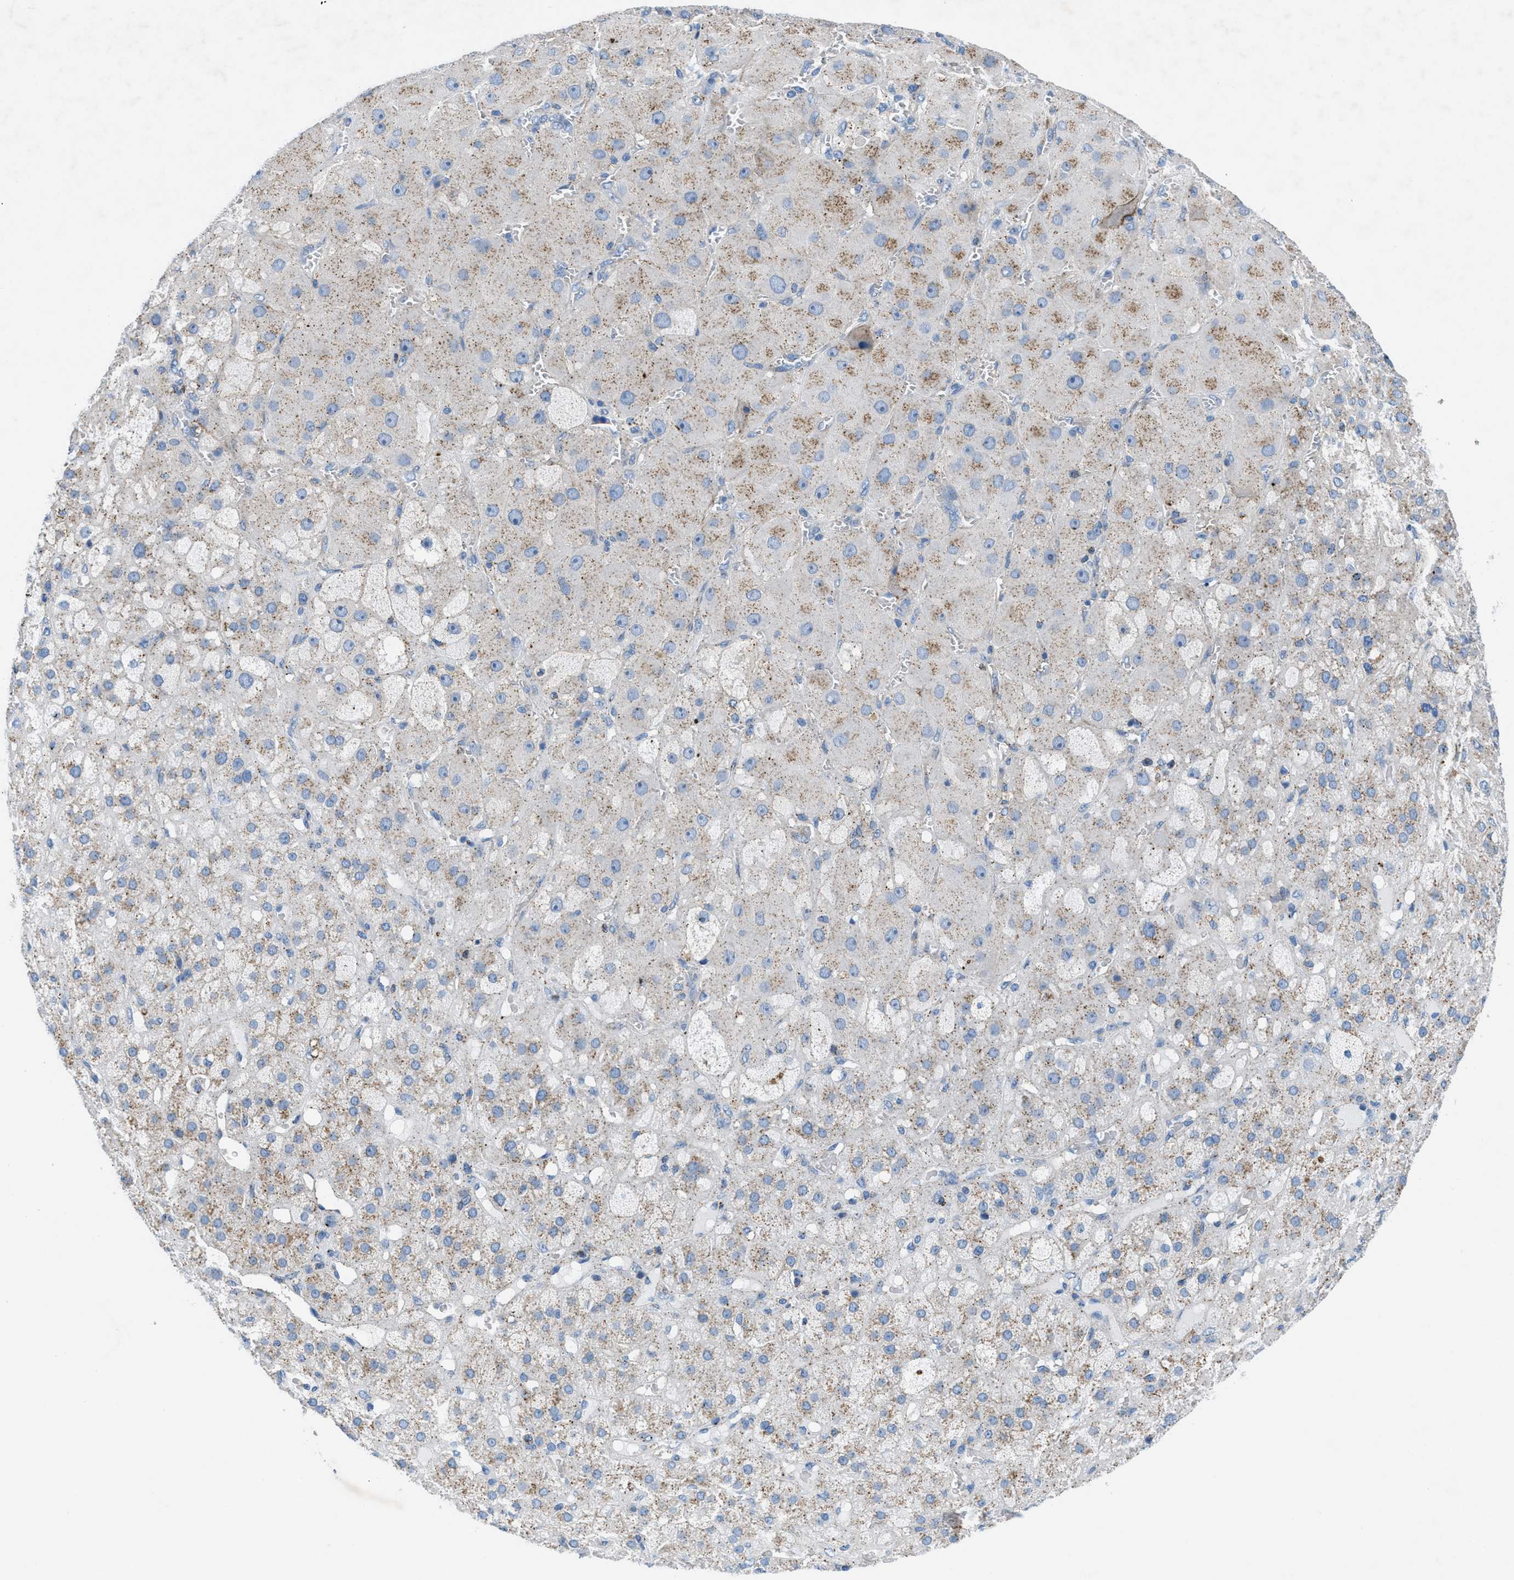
{"staining": {"intensity": "weak", "quantity": "<25%", "location": "cytoplasmic/membranous"}, "tissue": "adrenal gland", "cell_type": "Glandular cells", "image_type": "normal", "snomed": [{"axis": "morphology", "description": "Normal tissue, NOS"}, {"axis": "topography", "description": "Adrenal gland"}], "caption": "An immunohistochemistry (IHC) photomicrograph of normal adrenal gland is shown. There is no staining in glandular cells of adrenal gland.", "gene": "MFSD13A", "patient": {"sex": "female", "age": 47}}